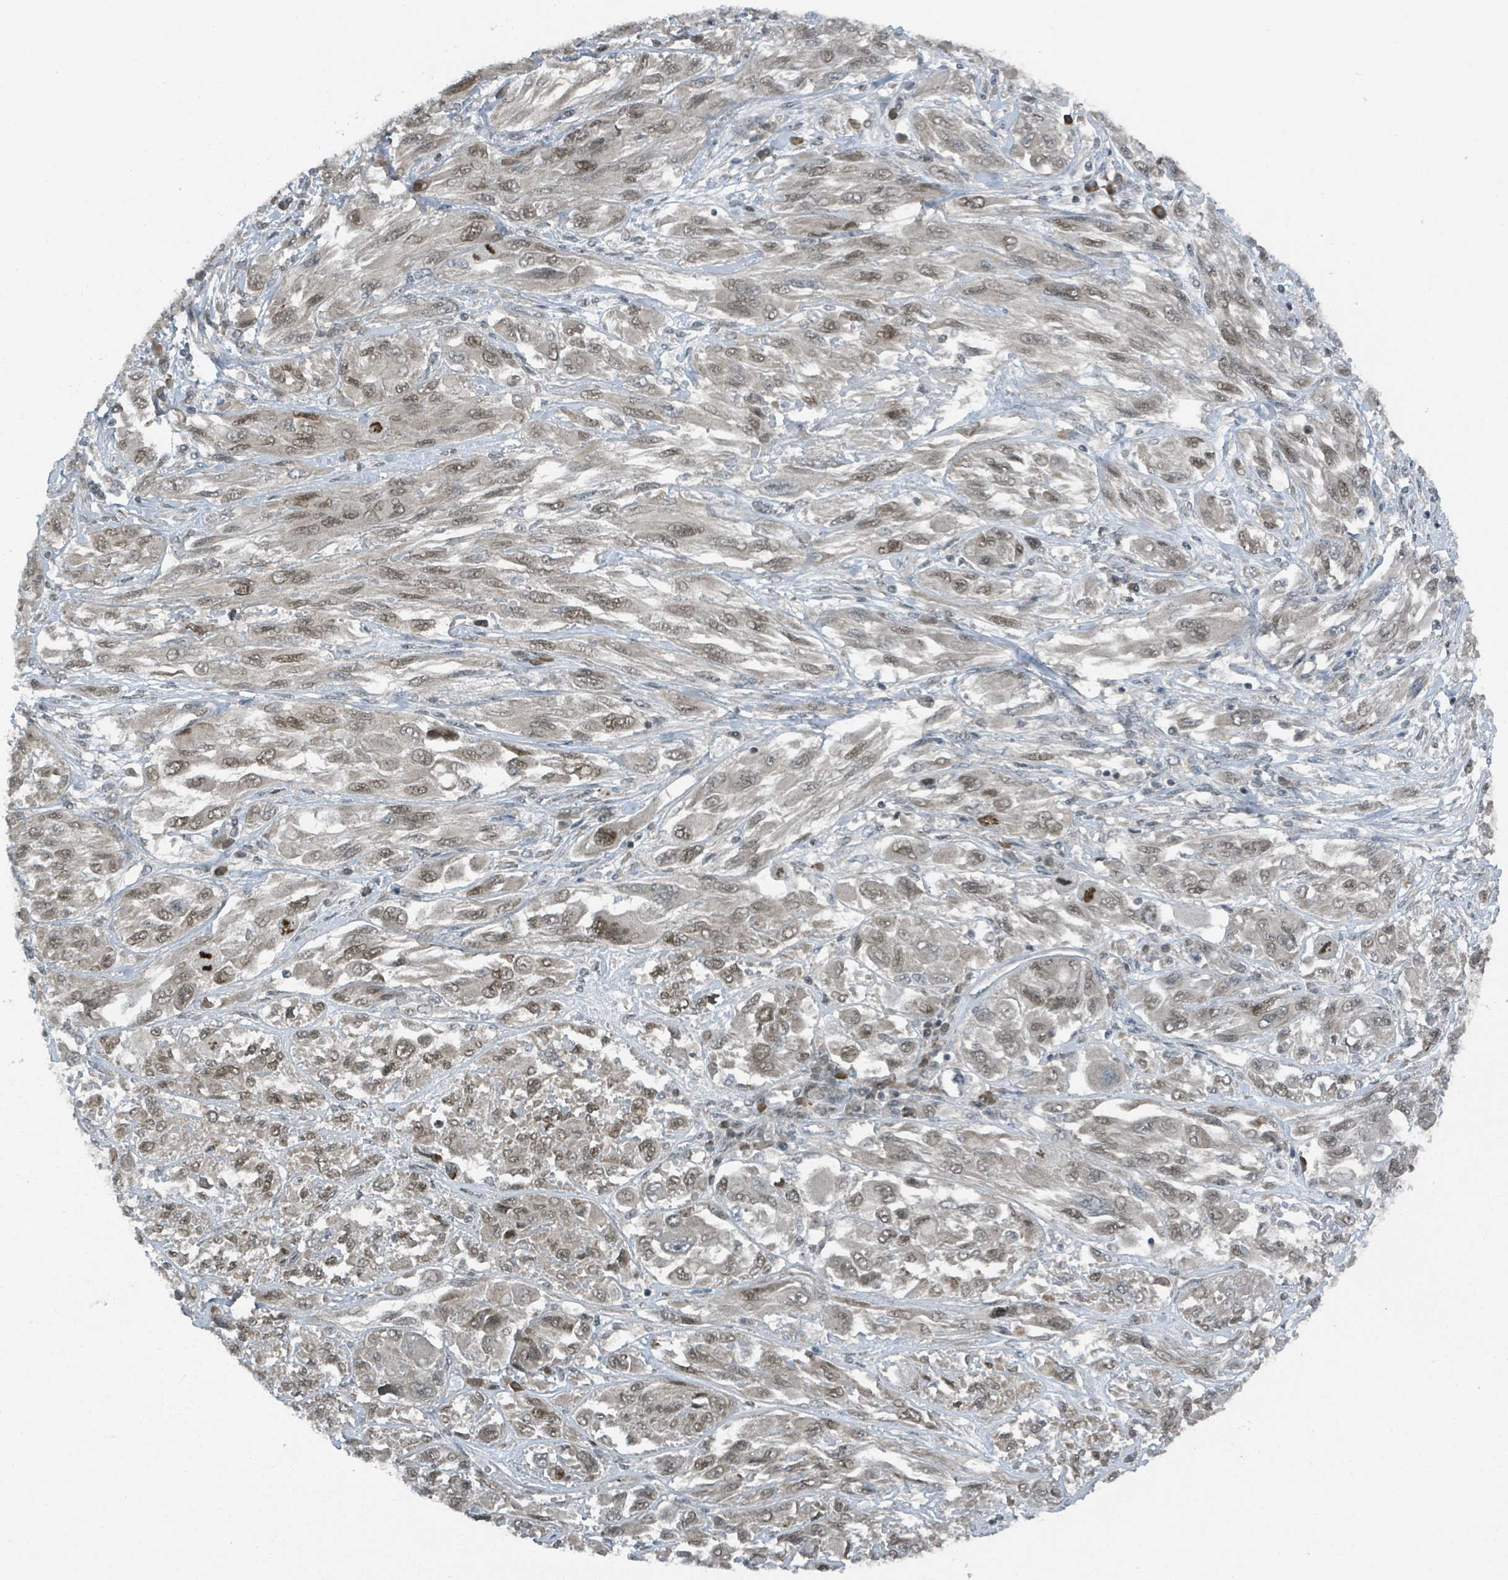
{"staining": {"intensity": "moderate", "quantity": ">75%", "location": "nuclear"}, "tissue": "melanoma", "cell_type": "Tumor cells", "image_type": "cancer", "snomed": [{"axis": "morphology", "description": "Malignant melanoma, NOS"}, {"axis": "topography", "description": "Skin"}], "caption": "A brown stain highlights moderate nuclear staining of a protein in malignant melanoma tumor cells.", "gene": "PHIP", "patient": {"sex": "female", "age": 91}}